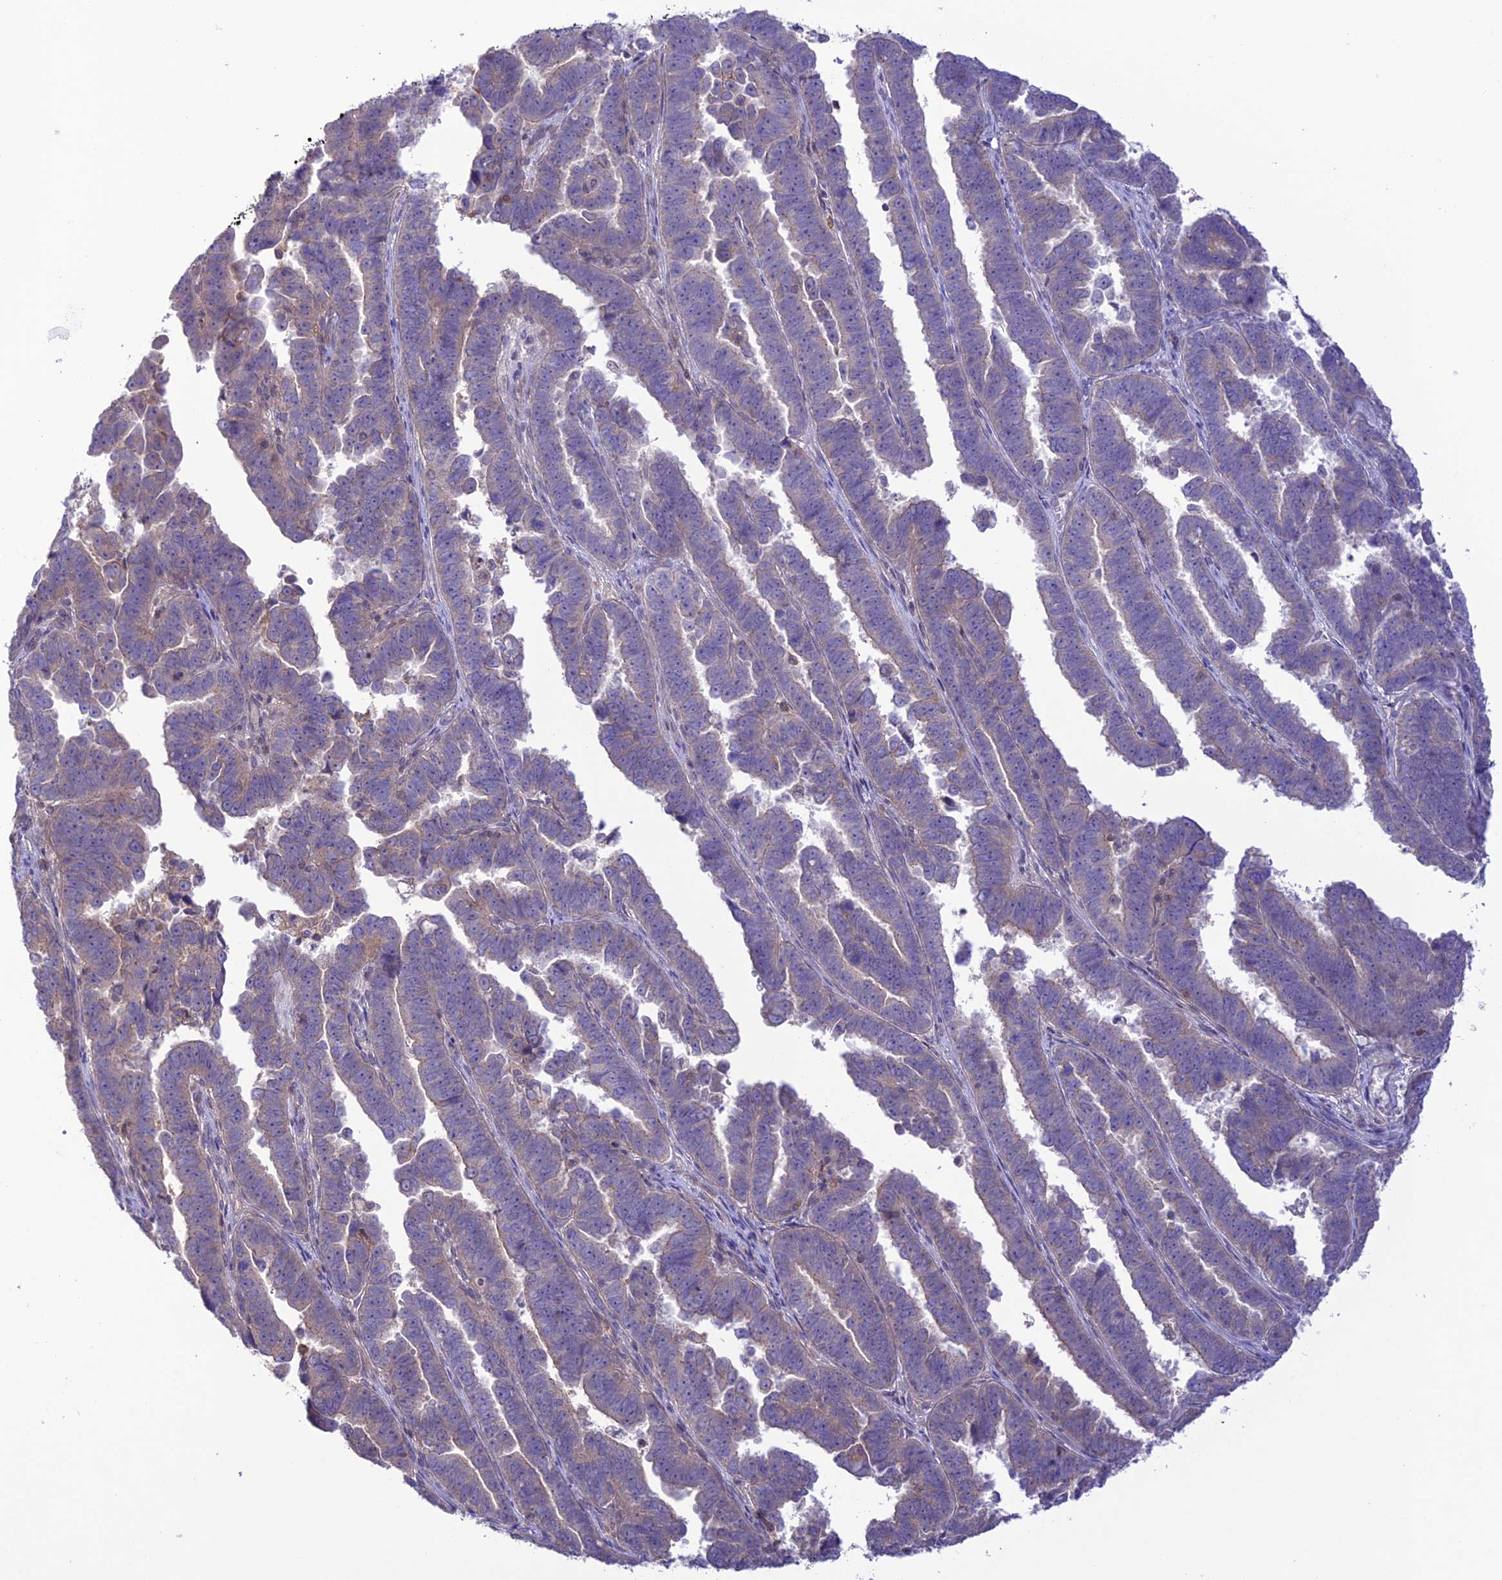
{"staining": {"intensity": "negative", "quantity": "none", "location": "none"}, "tissue": "endometrial cancer", "cell_type": "Tumor cells", "image_type": "cancer", "snomed": [{"axis": "morphology", "description": "Adenocarcinoma, NOS"}, {"axis": "topography", "description": "Endometrium"}], "caption": "Tumor cells are negative for protein expression in human endometrial cancer. (DAB immunohistochemistry (IHC) with hematoxylin counter stain).", "gene": "FCHSD1", "patient": {"sex": "female", "age": 75}}